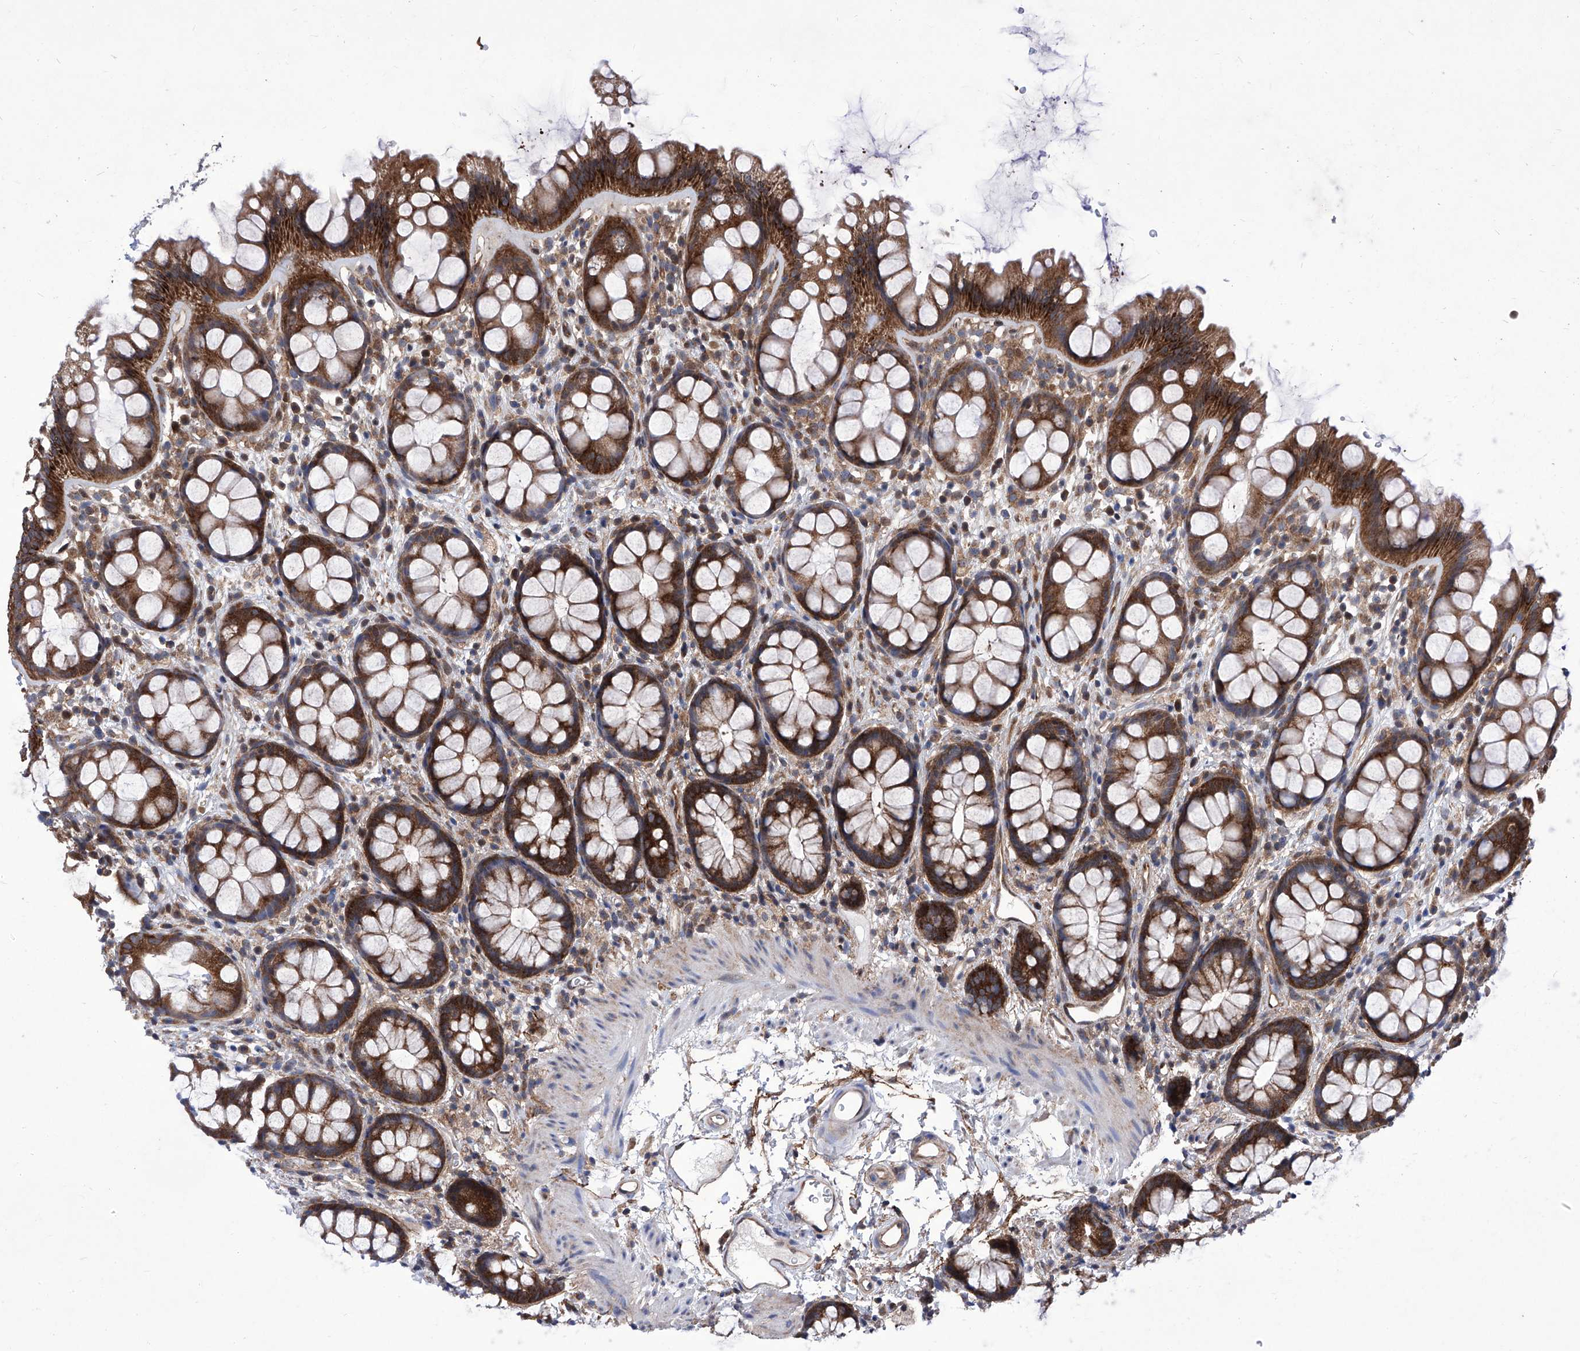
{"staining": {"intensity": "strong", "quantity": ">75%", "location": "cytoplasmic/membranous"}, "tissue": "rectum", "cell_type": "Glandular cells", "image_type": "normal", "snomed": [{"axis": "morphology", "description": "Normal tissue, NOS"}, {"axis": "topography", "description": "Rectum"}], "caption": "IHC staining of benign rectum, which shows high levels of strong cytoplasmic/membranous staining in about >75% of glandular cells indicating strong cytoplasmic/membranous protein expression. The staining was performed using DAB (brown) for protein detection and nuclei were counterstained in hematoxylin (blue).", "gene": "KTI12", "patient": {"sex": "female", "age": 65}}